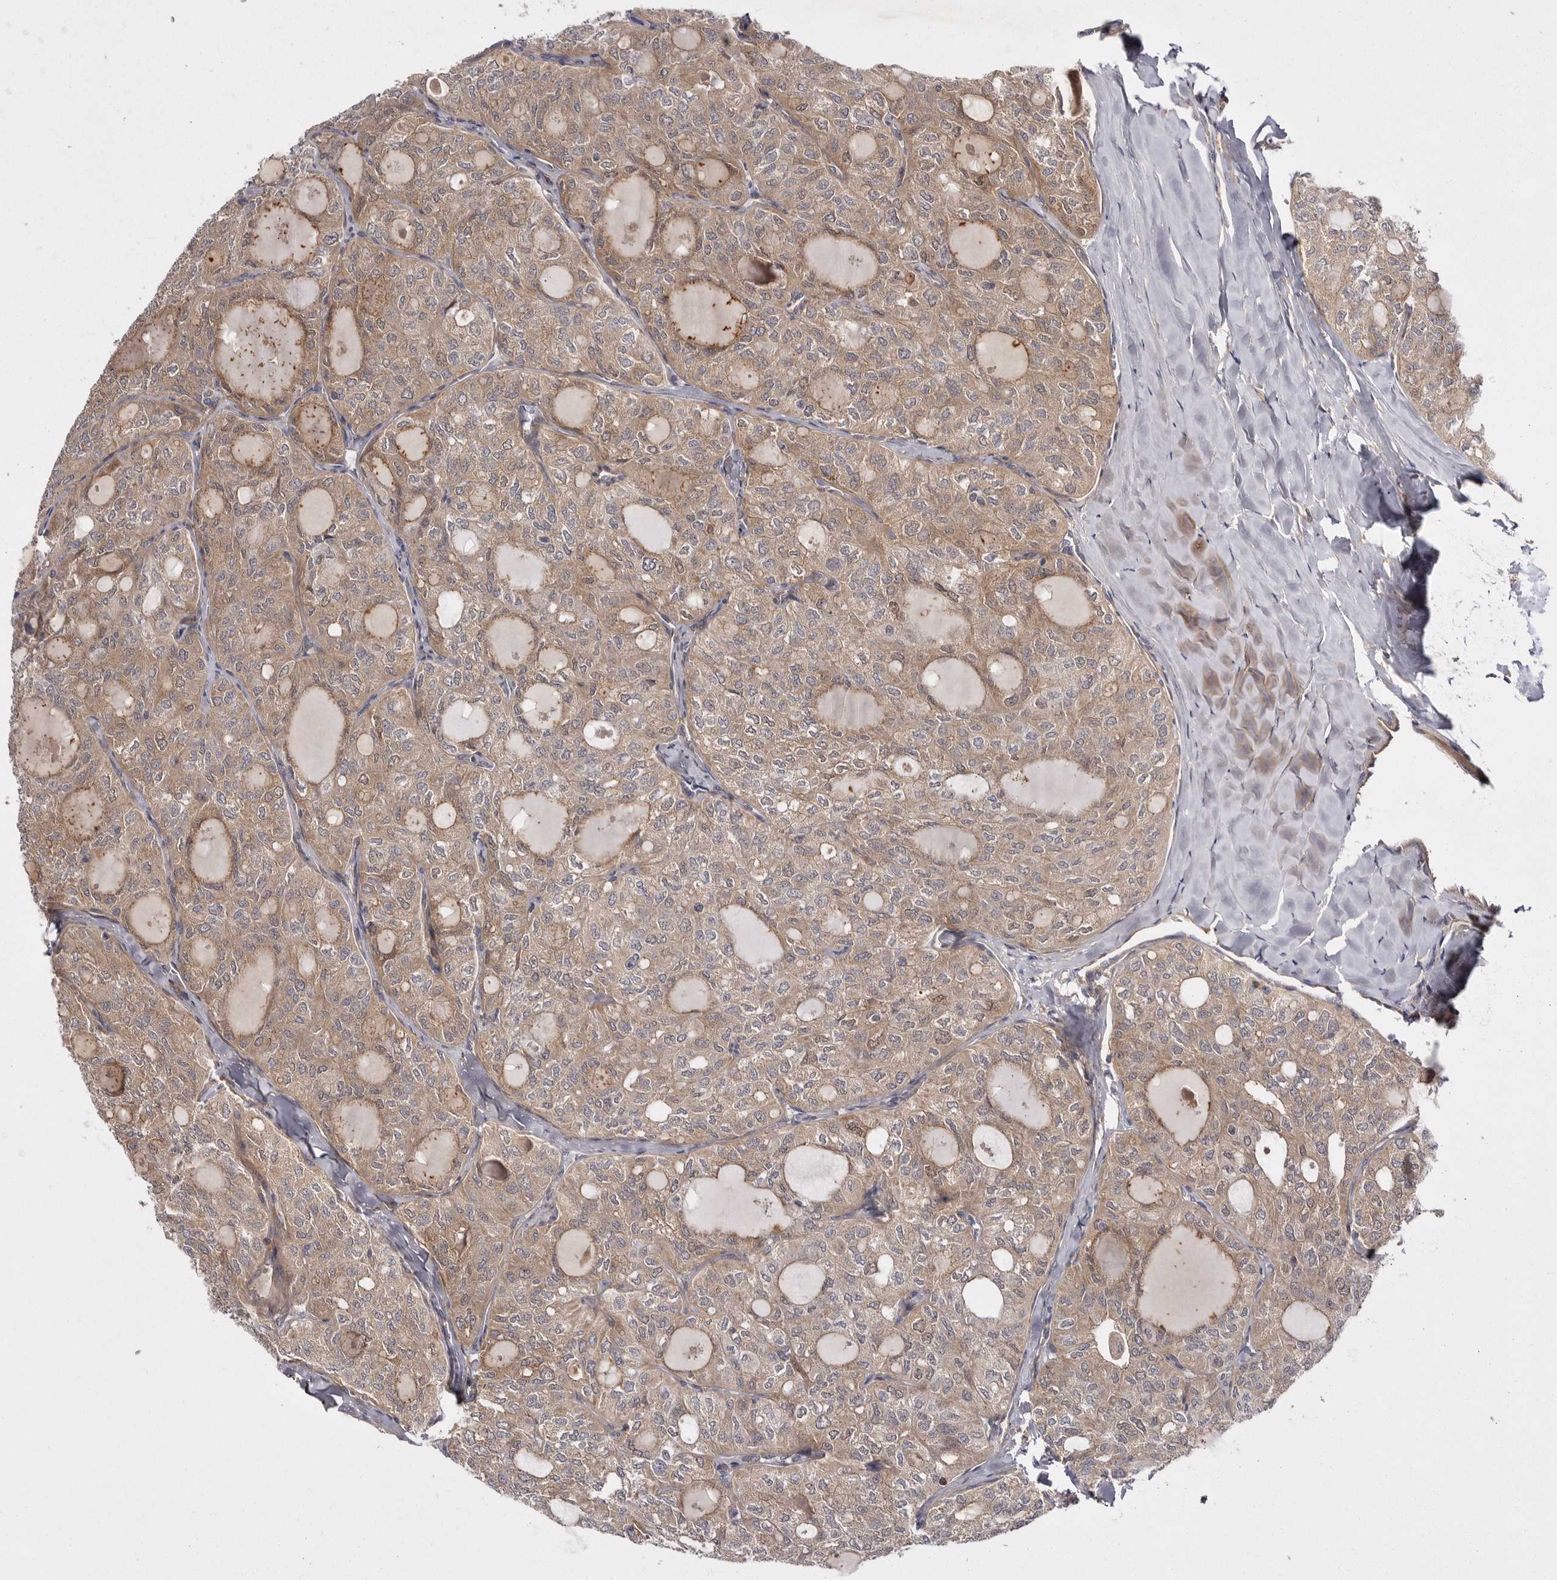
{"staining": {"intensity": "weak", "quantity": ">75%", "location": "cytoplasmic/membranous"}, "tissue": "thyroid cancer", "cell_type": "Tumor cells", "image_type": "cancer", "snomed": [{"axis": "morphology", "description": "Follicular adenoma carcinoma, NOS"}, {"axis": "topography", "description": "Thyroid gland"}], "caption": "An immunohistochemistry micrograph of neoplastic tissue is shown. Protein staining in brown highlights weak cytoplasmic/membranous positivity in thyroid cancer within tumor cells.", "gene": "OSBPL9", "patient": {"sex": "male", "age": 75}}